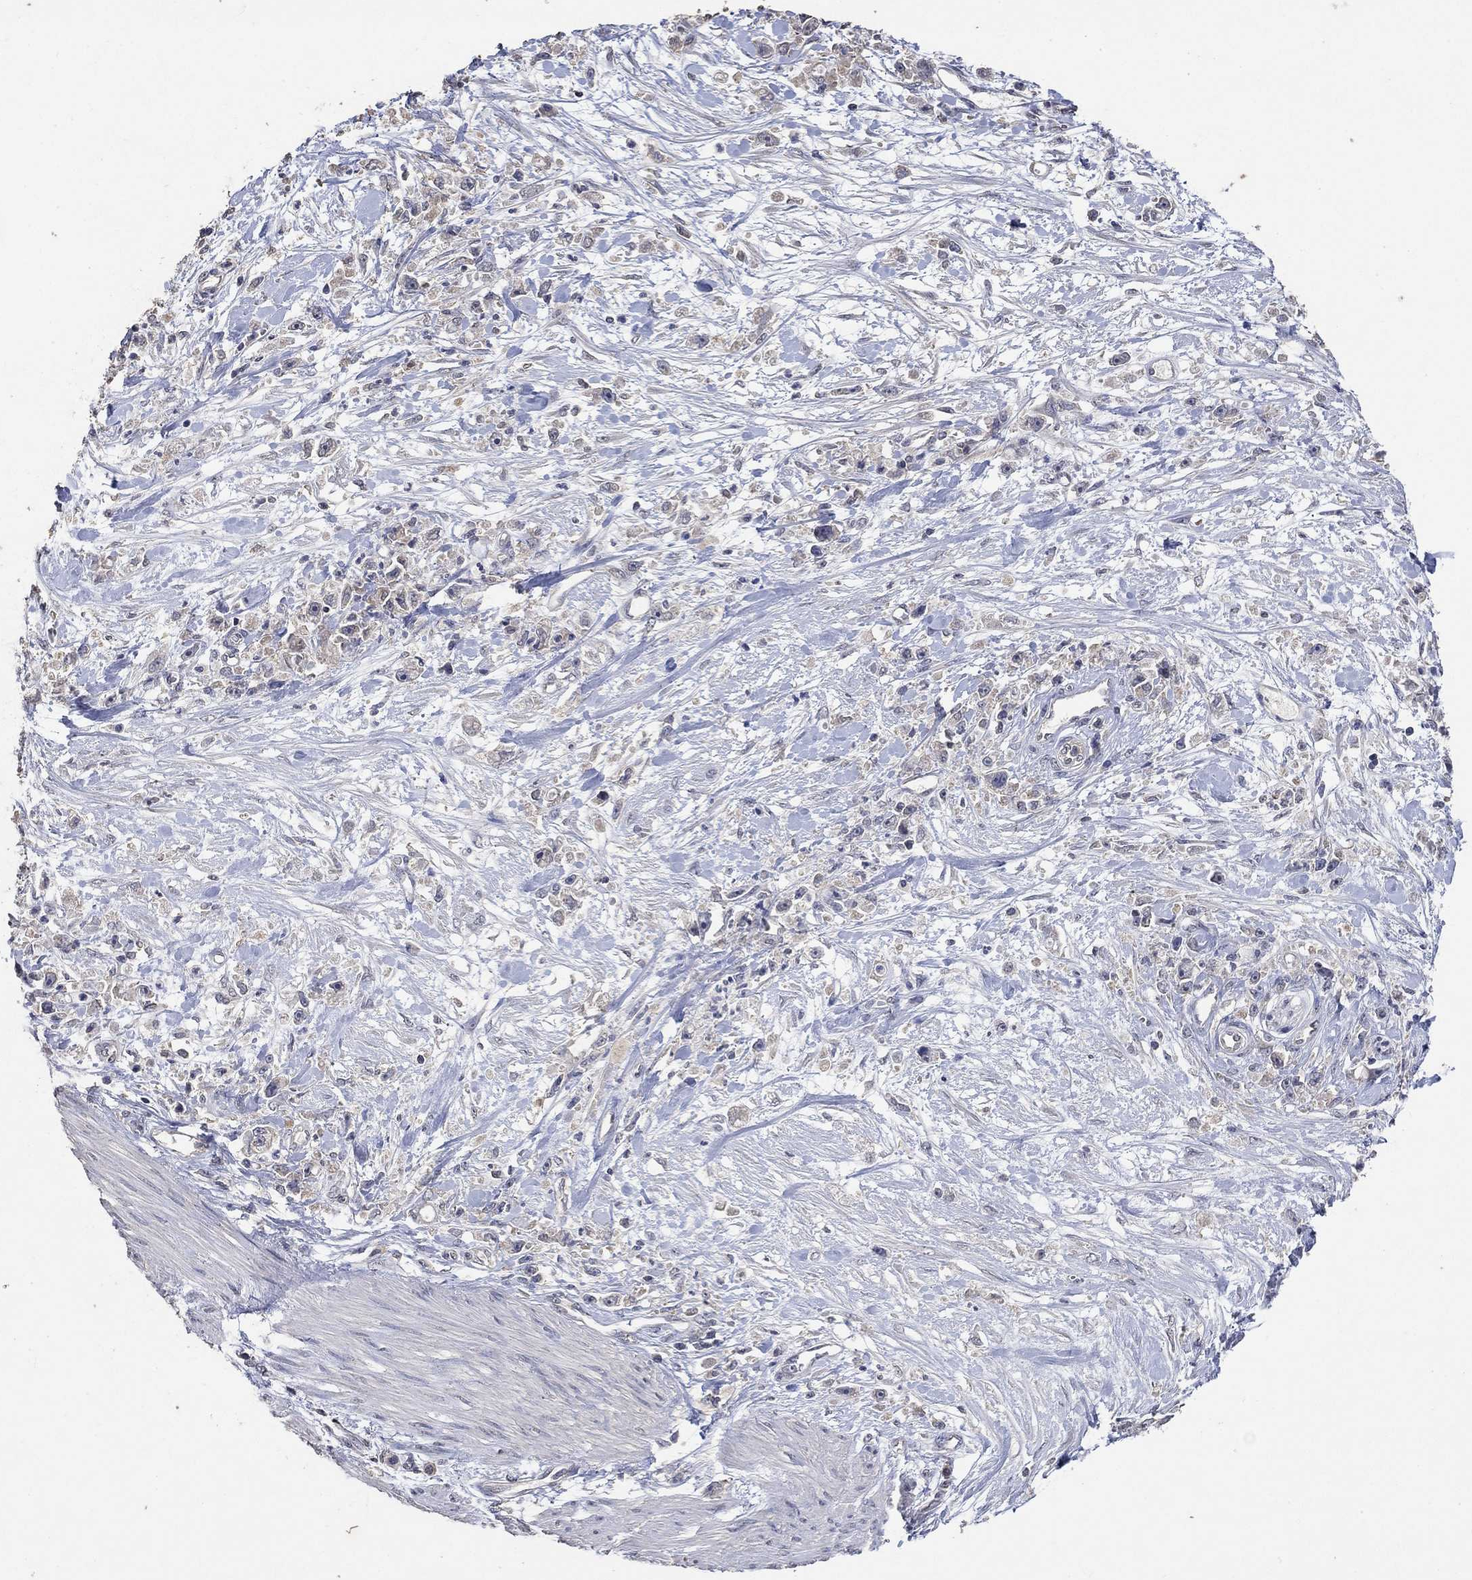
{"staining": {"intensity": "weak", "quantity": "<25%", "location": "cytoplasmic/membranous"}, "tissue": "stomach cancer", "cell_type": "Tumor cells", "image_type": "cancer", "snomed": [{"axis": "morphology", "description": "Adenocarcinoma, NOS"}, {"axis": "topography", "description": "Stomach"}], "caption": "There is no significant expression in tumor cells of stomach adenocarcinoma.", "gene": "PTPN20", "patient": {"sex": "female", "age": 59}}